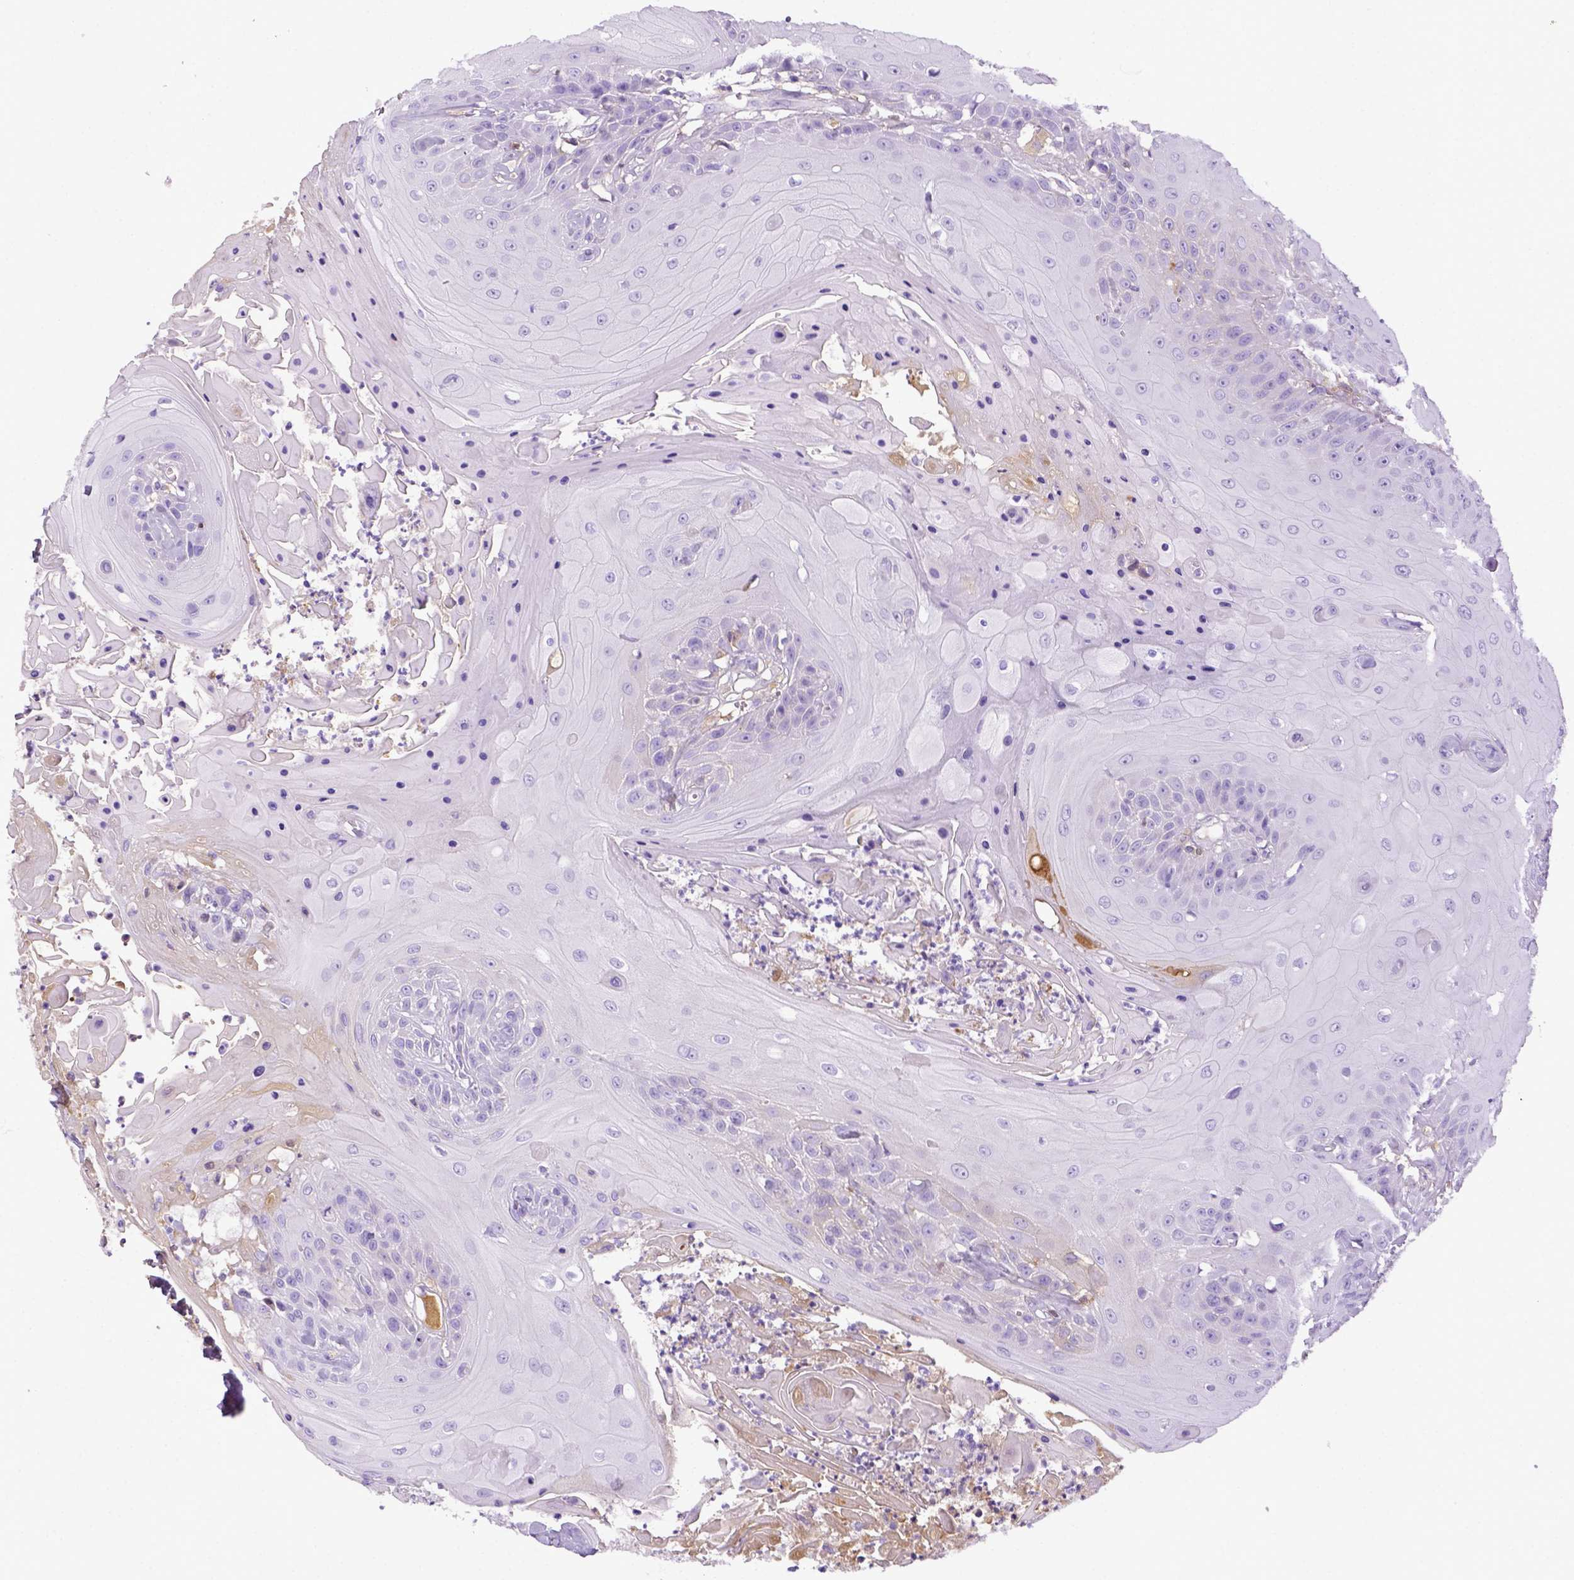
{"staining": {"intensity": "negative", "quantity": "none", "location": "none"}, "tissue": "head and neck cancer", "cell_type": "Tumor cells", "image_type": "cancer", "snomed": [{"axis": "morphology", "description": "Squamous cell carcinoma, NOS"}, {"axis": "topography", "description": "Skin"}, {"axis": "topography", "description": "Head-Neck"}], "caption": "High power microscopy micrograph of an IHC photomicrograph of head and neck cancer (squamous cell carcinoma), revealing no significant expression in tumor cells. The staining is performed using DAB brown chromogen with nuclei counter-stained in using hematoxylin.", "gene": "ITIH4", "patient": {"sex": "male", "age": 80}}